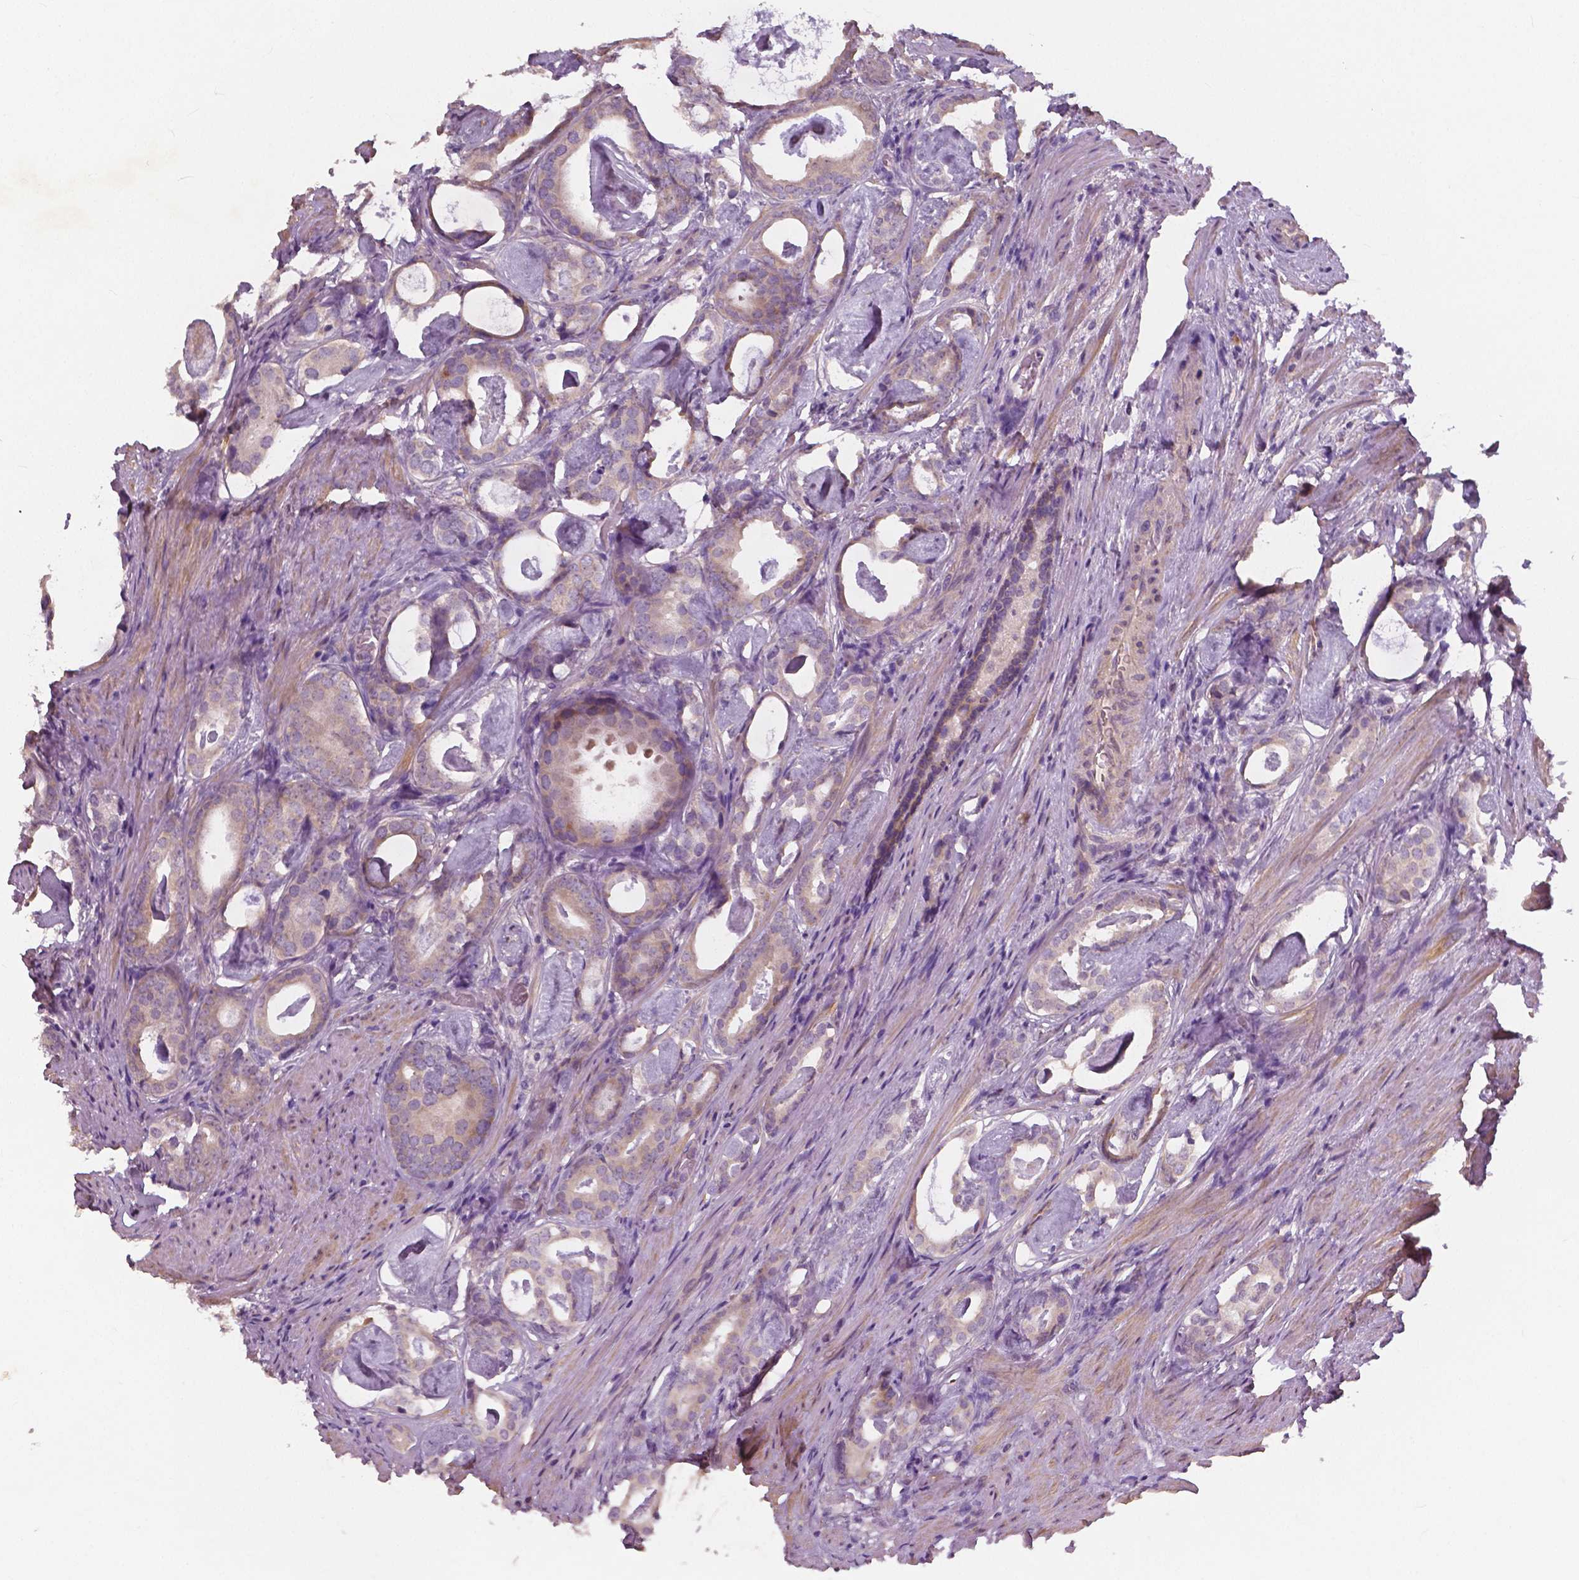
{"staining": {"intensity": "weak", "quantity": "25%-75%", "location": "cytoplasmic/membranous"}, "tissue": "prostate cancer", "cell_type": "Tumor cells", "image_type": "cancer", "snomed": [{"axis": "morphology", "description": "Adenocarcinoma, Low grade"}, {"axis": "topography", "description": "Prostate and seminal vesicle, NOS"}], "caption": "Immunohistochemical staining of human adenocarcinoma (low-grade) (prostate) exhibits low levels of weak cytoplasmic/membranous expression in approximately 25%-75% of tumor cells. (IHC, brightfield microscopy, high magnification).", "gene": "LSM14B", "patient": {"sex": "male", "age": 71}}